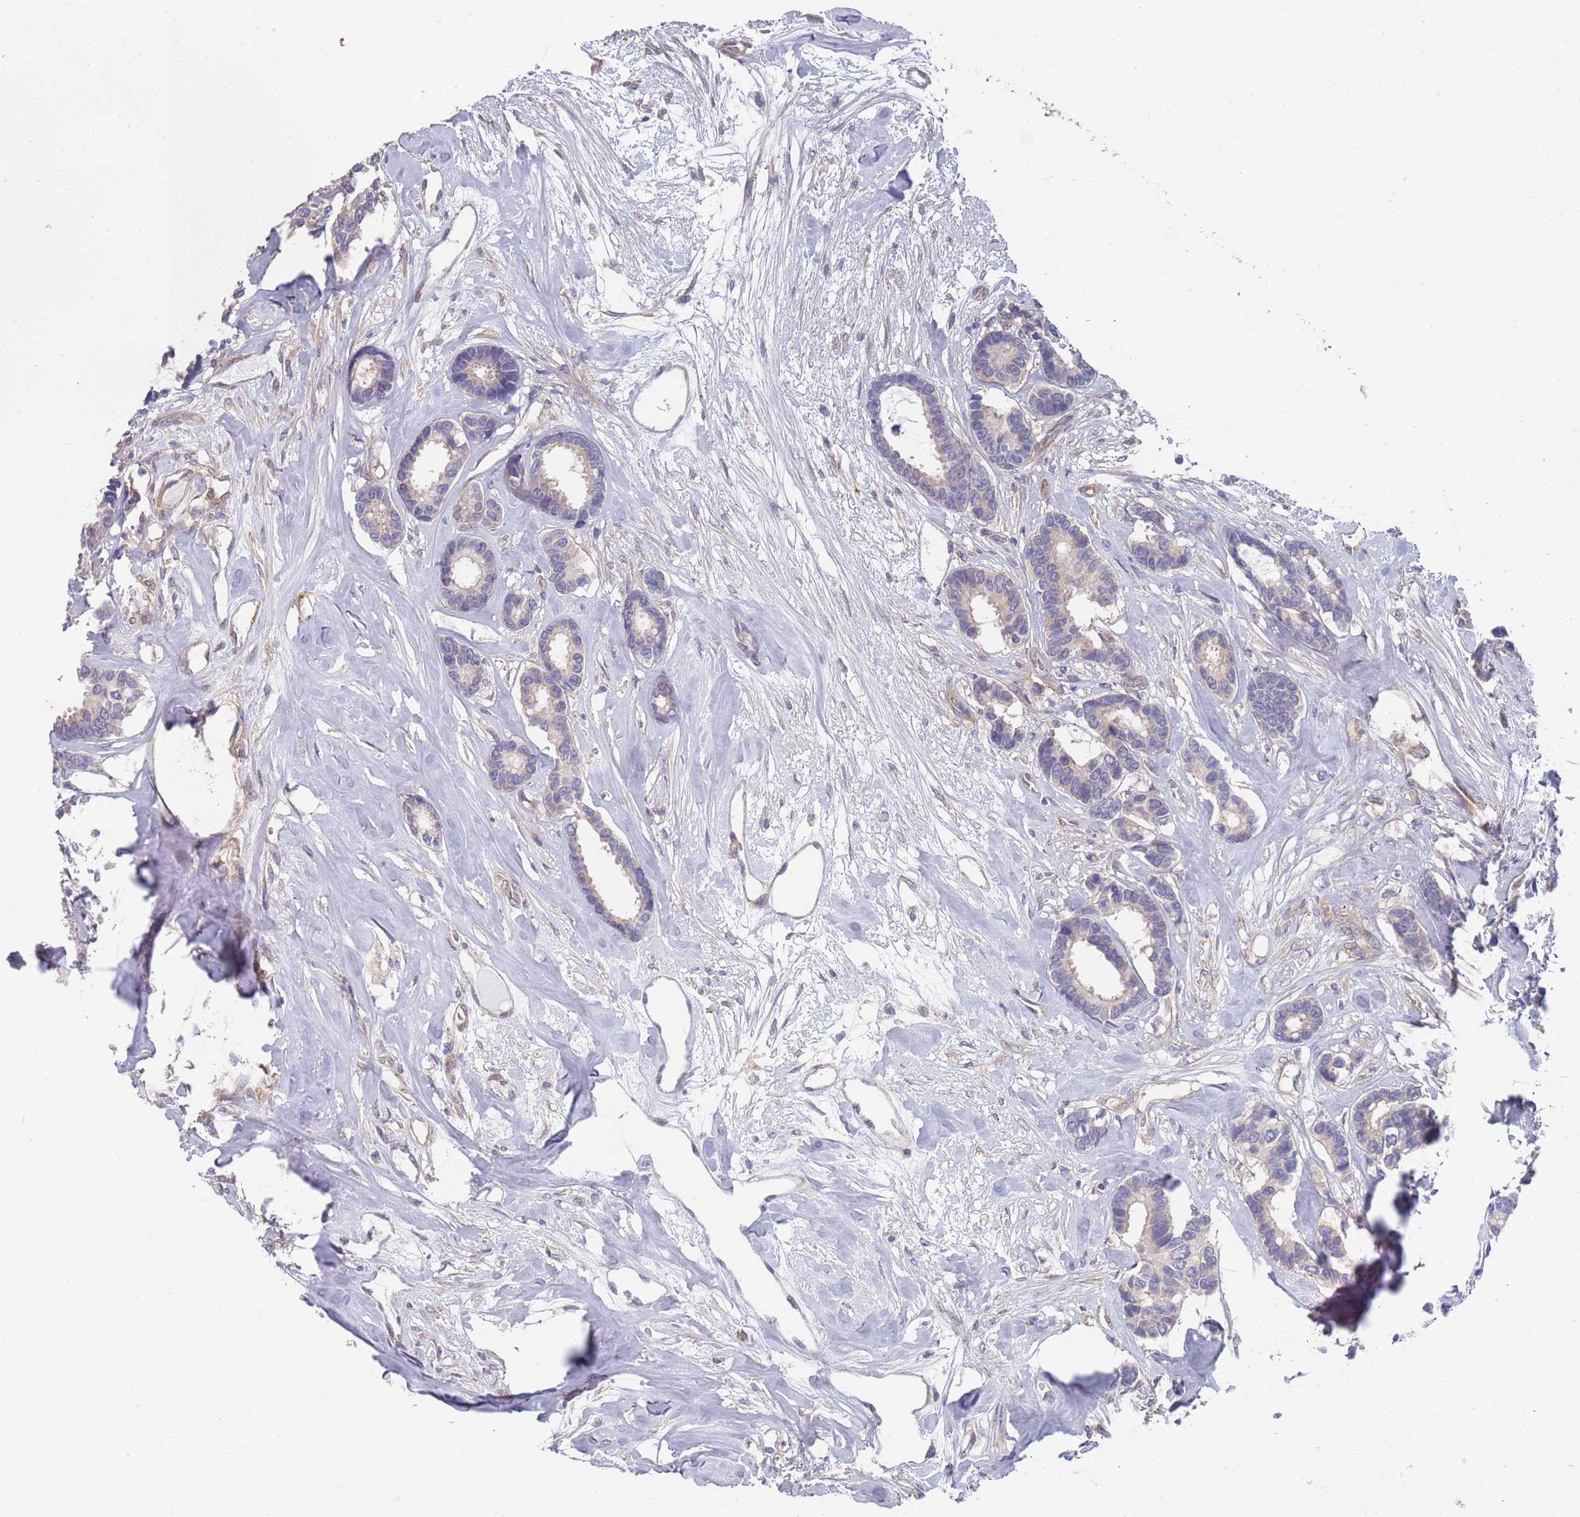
{"staining": {"intensity": "negative", "quantity": "none", "location": "none"}, "tissue": "breast cancer", "cell_type": "Tumor cells", "image_type": "cancer", "snomed": [{"axis": "morphology", "description": "Duct carcinoma"}, {"axis": "topography", "description": "Breast"}], "caption": "Breast cancer was stained to show a protein in brown. There is no significant expression in tumor cells.", "gene": "ANK2", "patient": {"sex": "female", "age": 87}}